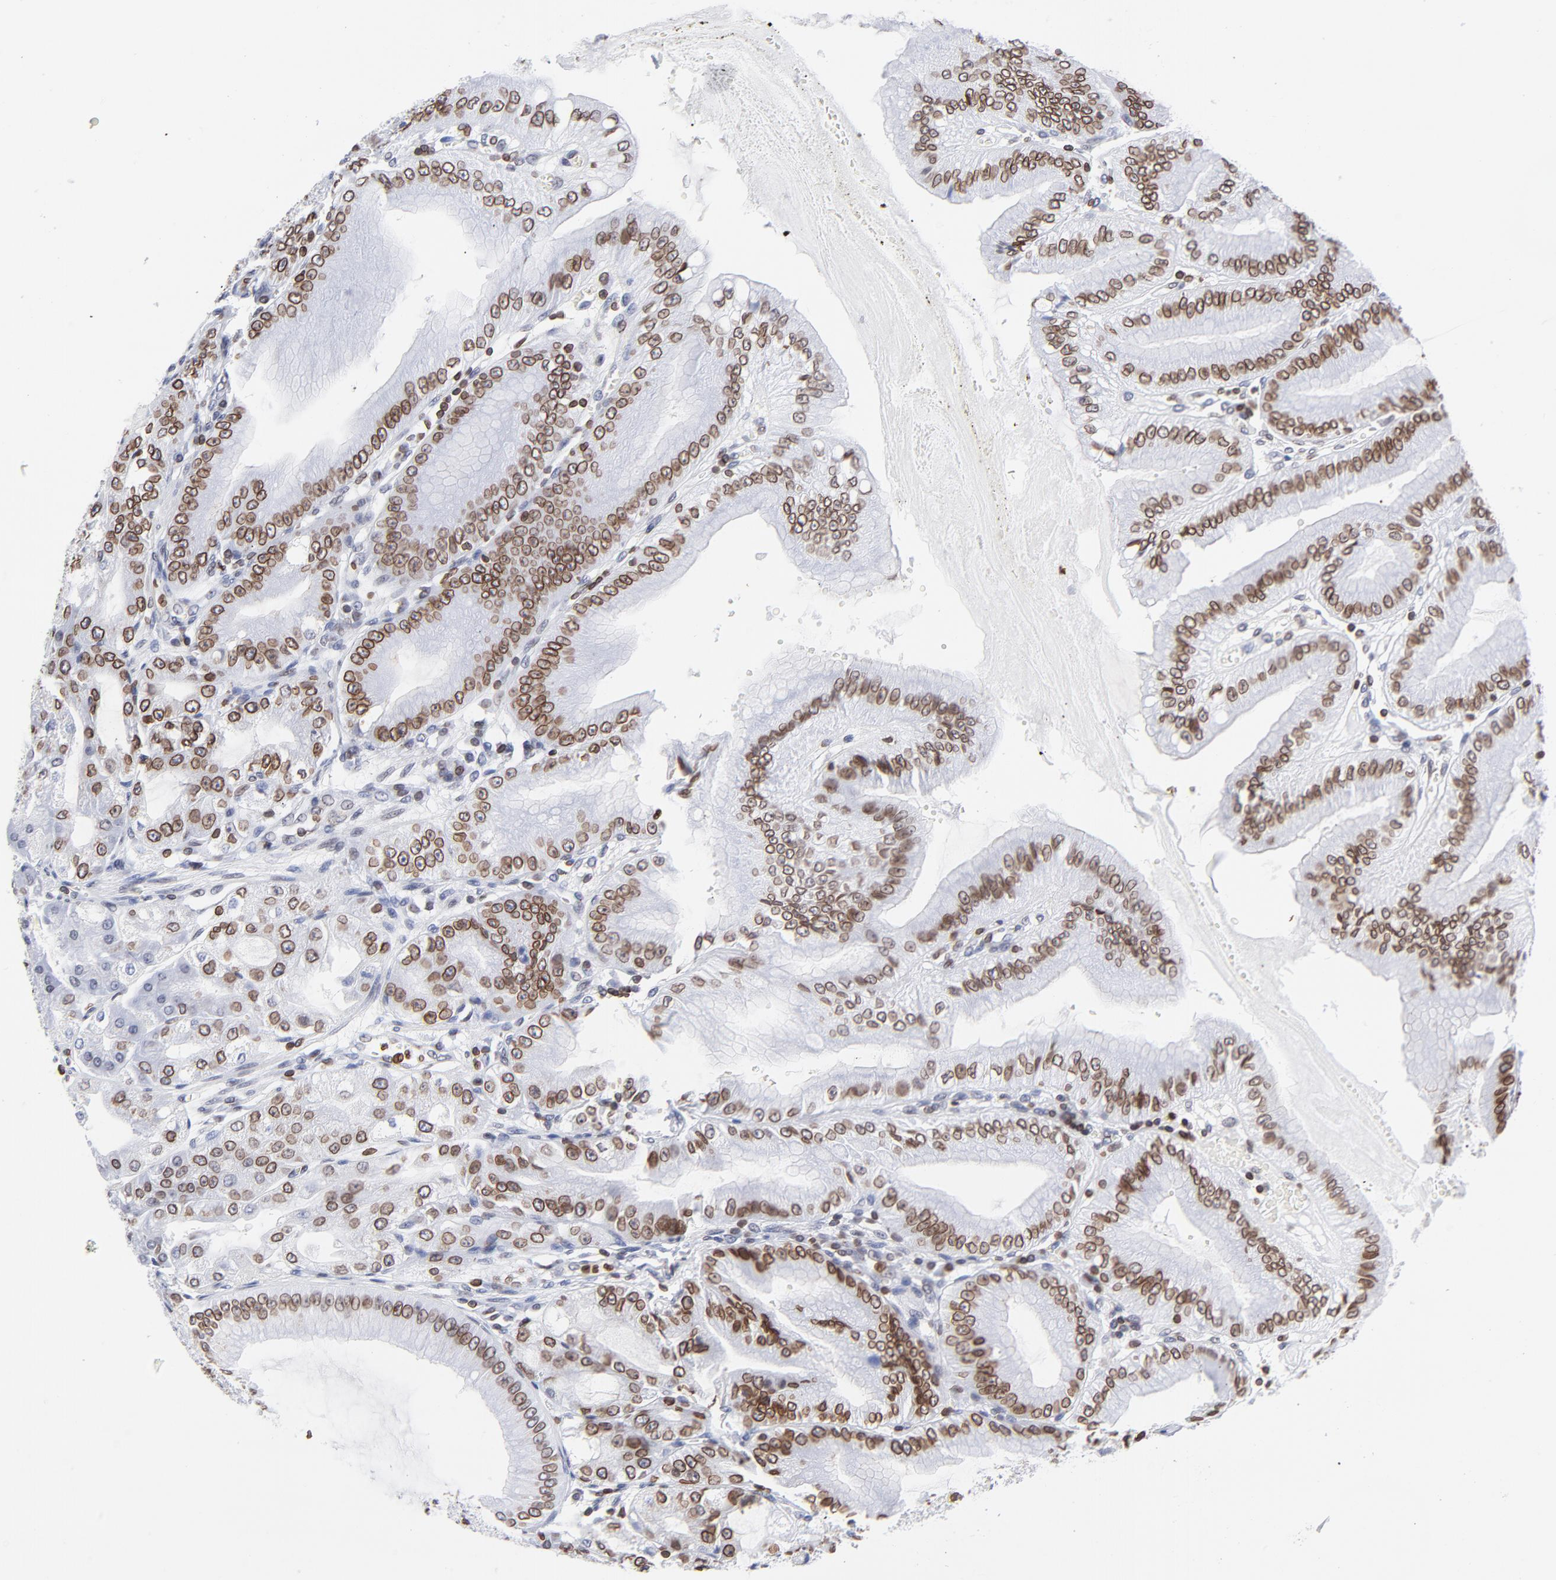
{"staining": {"intensity": "moderate", "quantity": ">75%", "location": "cytoplasmic/membranous,nuclear"}, "tissue": "stomach", "cell_type": "Glandular cells", "image_type": "normal", "snomed": [{"axis": "morphology", "description": "Normal tissue, NOS"}, {"axis": "topography", "description": "Stomach, lower"}], "caption": "A brown stain shows moderate cytoplasmic/membranous,nuclear positivity of a protein in glandular cells of normal human stomach. Immunohistochemistry (ihc) stains the protein in brown and the nuclei are stained blue.", "gene": "THAP7", "patient": {"sex": "male", "age": 71}}